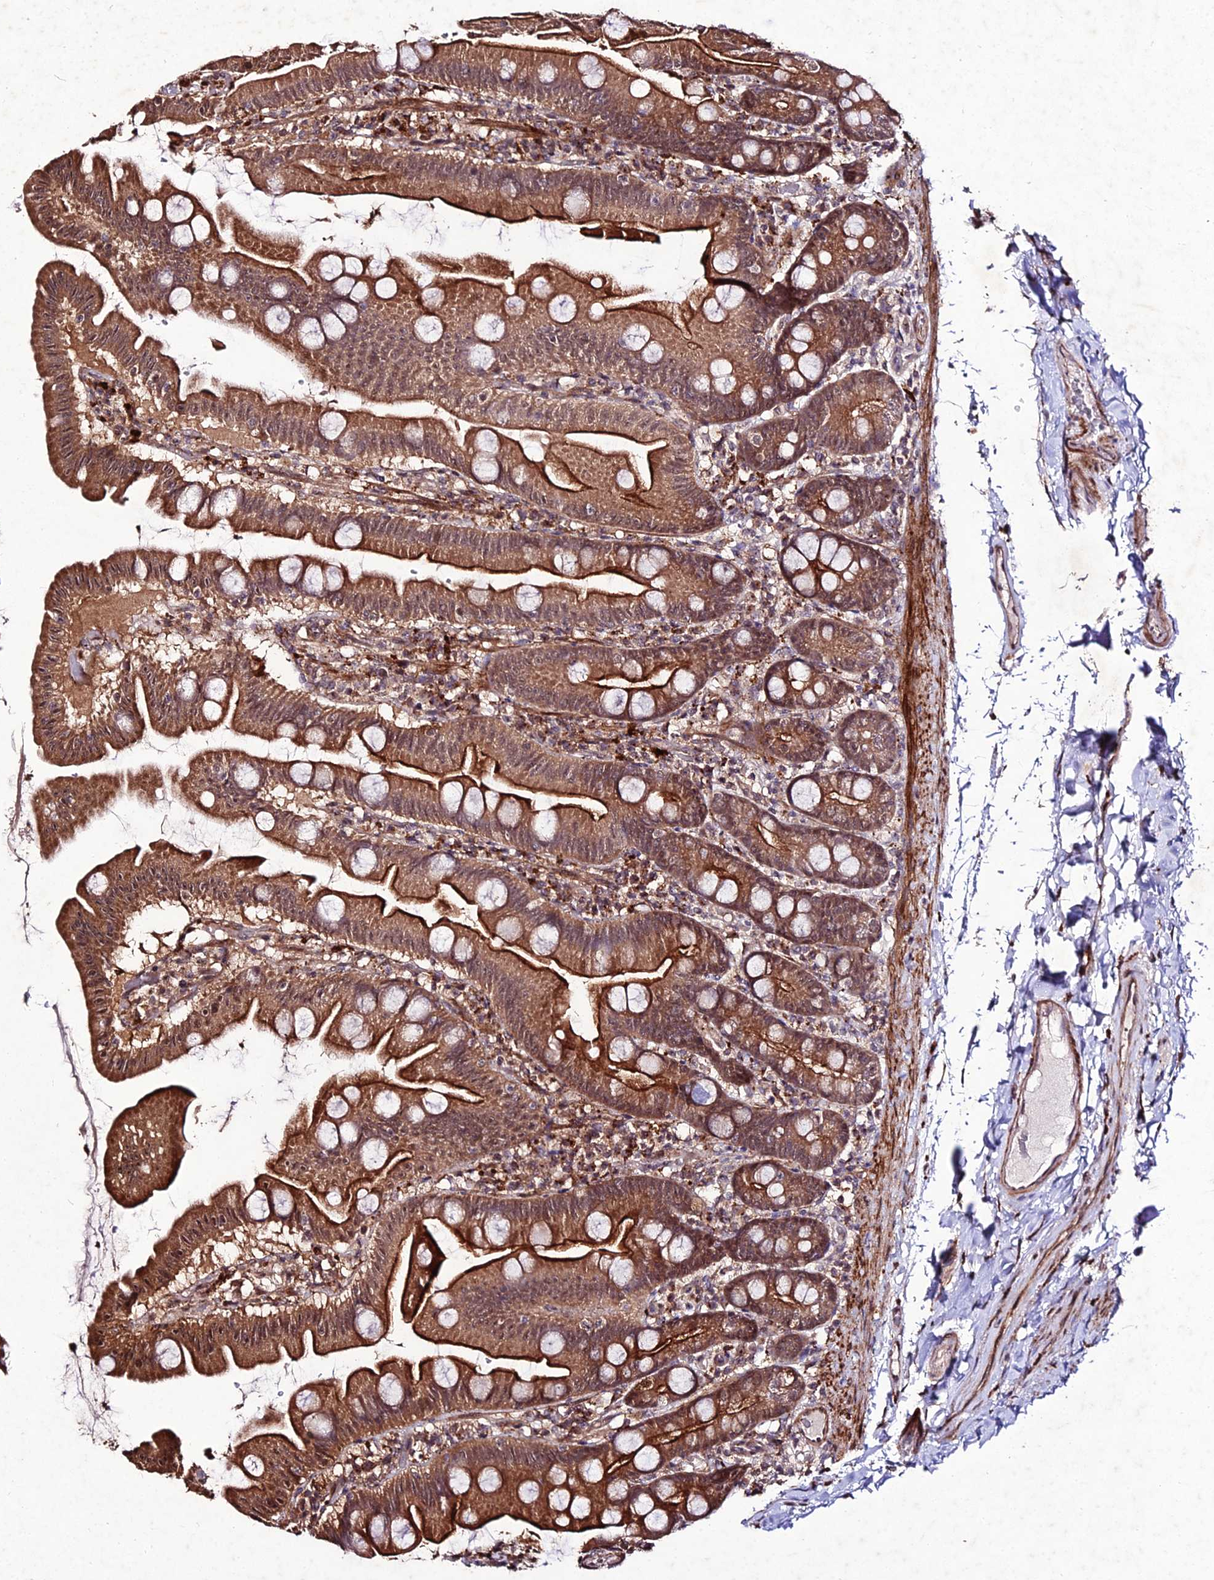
{"staining": {"intensity": "moderate", "quantity": ">75%", "location": "cytoplasmic/membranous"}, "tissue": "small intestine", "cell_type": "Glandular cells", "image_type": "normal", "snomed": [{"axis": "morphology", "description": "Normal tissue, NOS"}, {"axis": "topography", "description": "Small intestine"}], "caption": "Immunohistochemistry (IHC) staining of benign small intestine, which demonstrates medium levels of moderate cytoplasmic/membranous expression in about >75% of glandular cells indicating moderate cytoplasmic/membranous protein positivity. The staining was performed using DAB (3,3'-diaminobenzidine) (brown) for protein detection and nuclei were counterstained in hematoxylin (blue).", "gene": "ZNF766", "patient": {"sex": "female", "age": 68}}